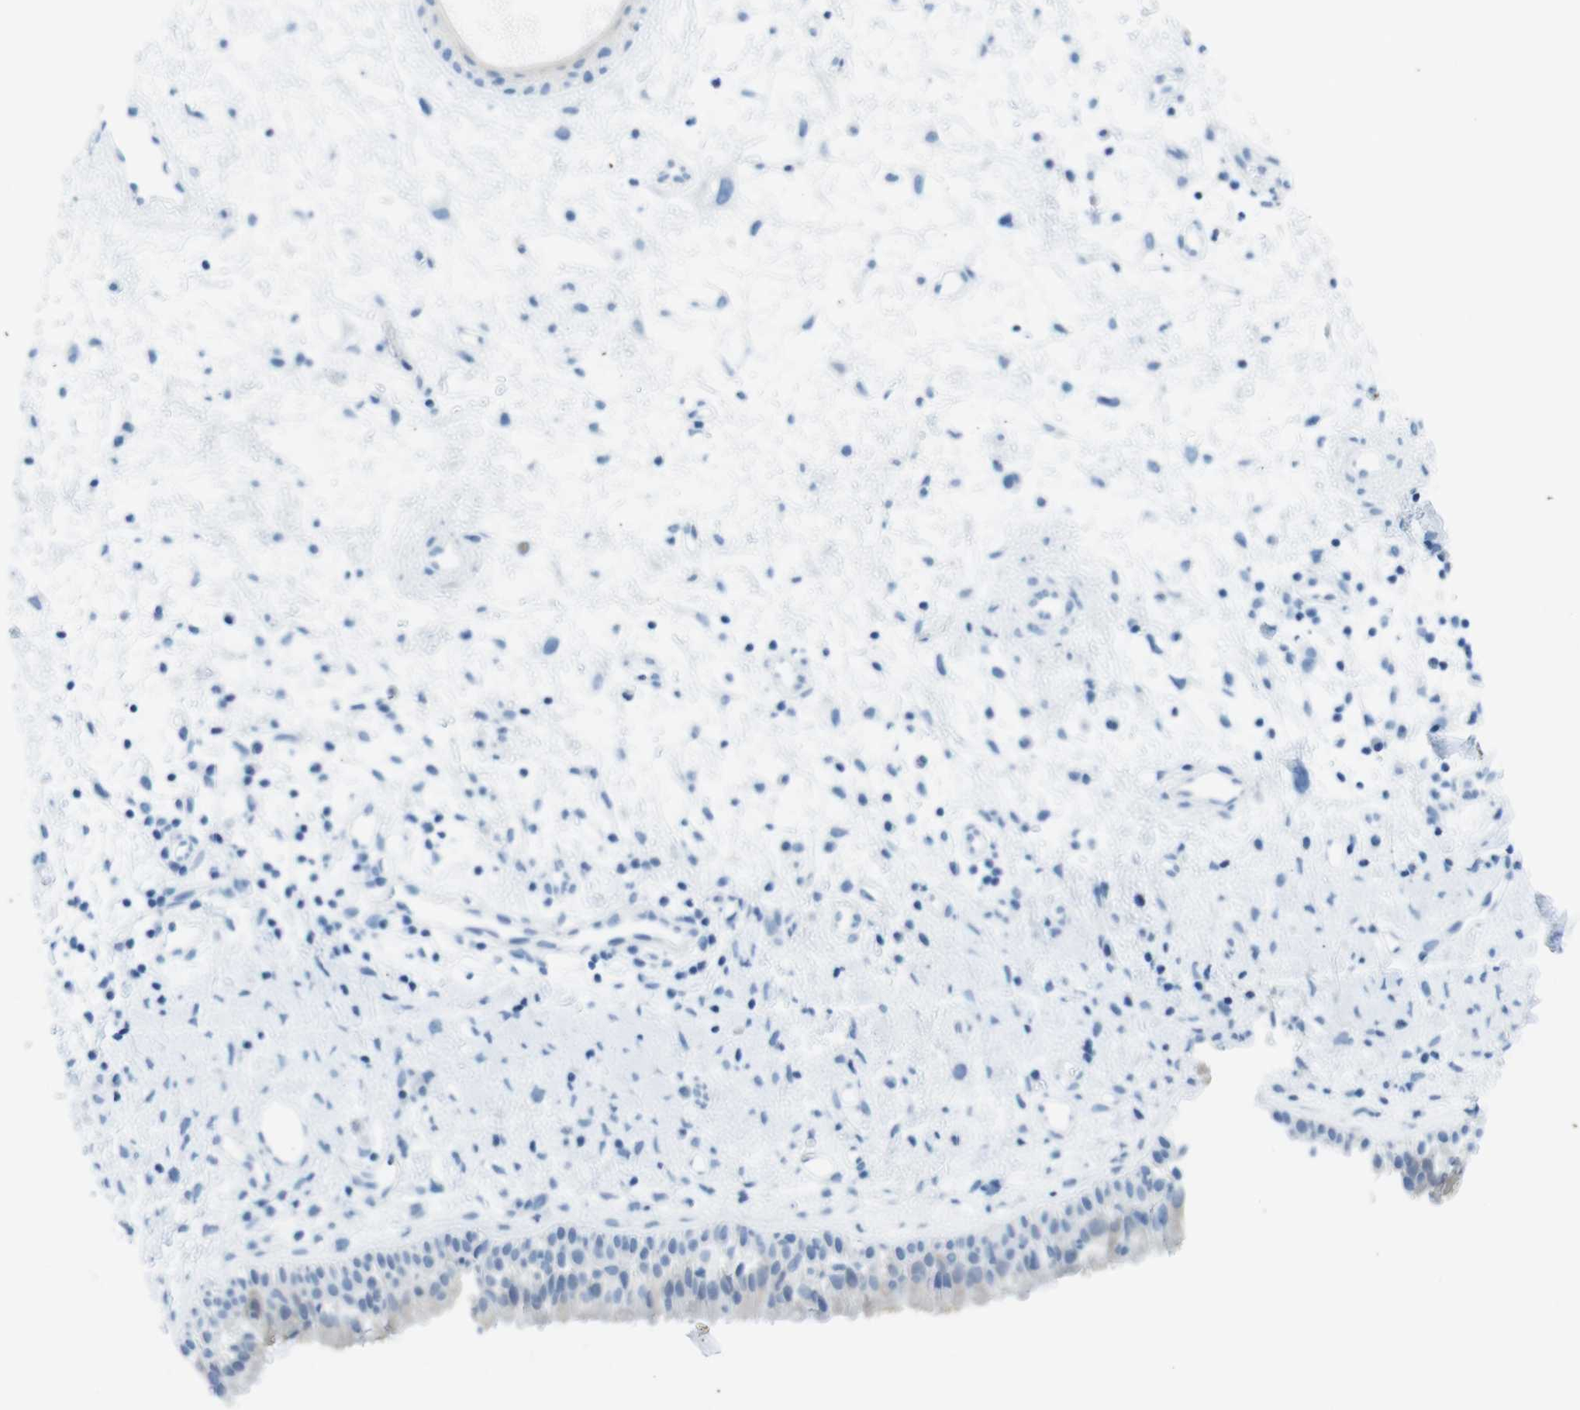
{"staining": {"intensity": "weak", "quantity": "<25%", "location": "cytoplasmic/membranous"}, "tissue": "nasopharynx", "cell_type": "Respiratory epithelial cells", "image_type": "normal", "snomed": [{"axis": "morphology", "description": "Normal tissue, NOS"}, {"axis": "topography", "description": "Nasopharynx"}], "caption": "Immunohistochemistry image of unremarkable human nasopharynx stained for a protein (brown), which shows no staining in respiratory epithelial cells. (Stains: DAB IHC with hematoxylin counter stain, Microscopy: brightfield microscopy at high magnification).", "gene": "GAP43", "patient": {"sex": "male", "age": 22}}